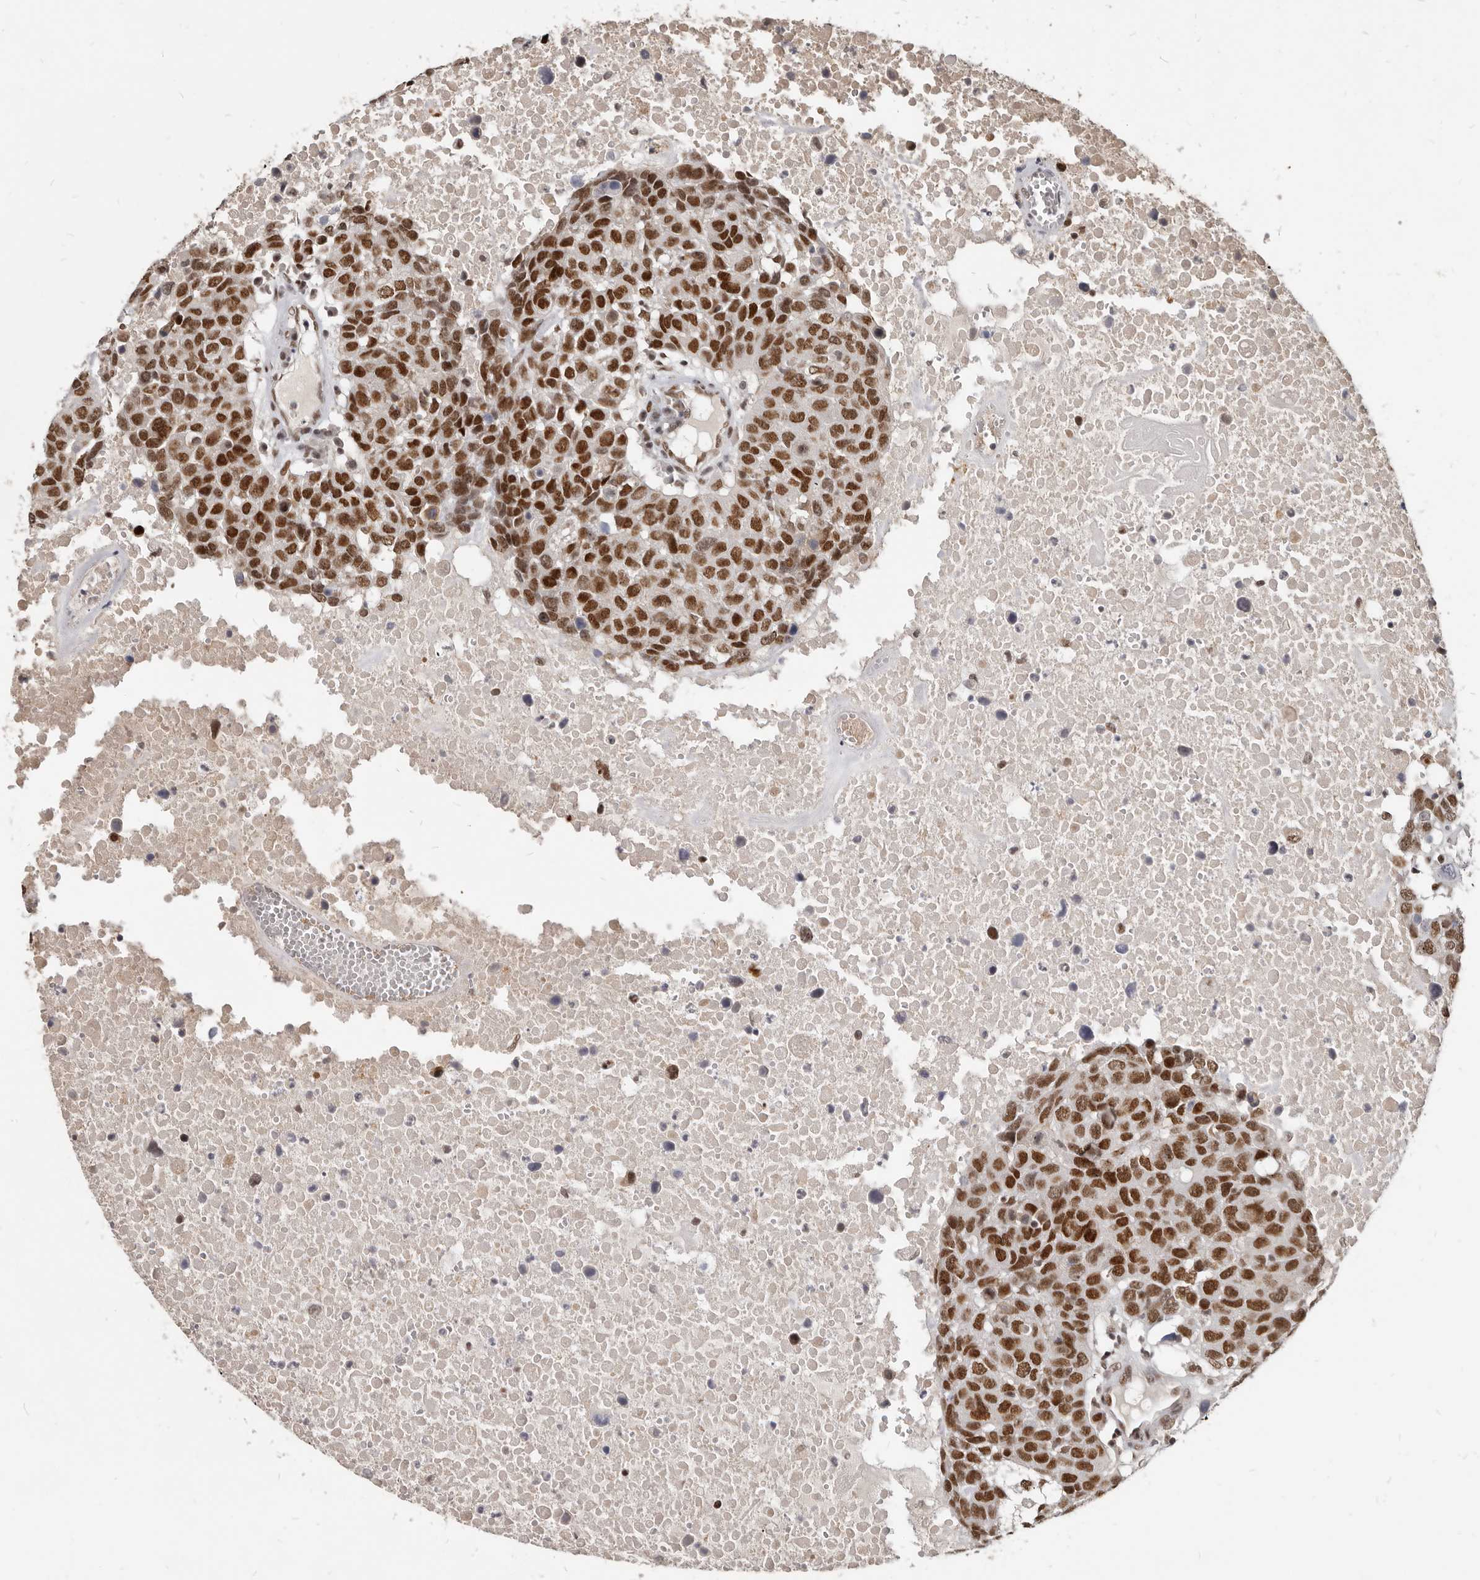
{"staining": {"intensity": "strong", "quantity": ">75%", "location": "nuclear"}, "tissue": "head and neck cancer", "cell_type": "Tumor cells", "image_type": "cancer", "snomed": [{"axis": "morphology", "description": "Squamous cell carcinoma, NOS"}, {"axis": "topography", "description": "Head-Neck"}], "caption": "Head and neck cancer (squamous cell carcinoma) stained with DAB (3,3'-diaminobenzidine) immunohistochemistry (IHC) exhibits high levels of strong nuclear positivity in about >75% of tumor cells.", "gene": "ATF5", "patient": {"sex": "male", "age": 66}}